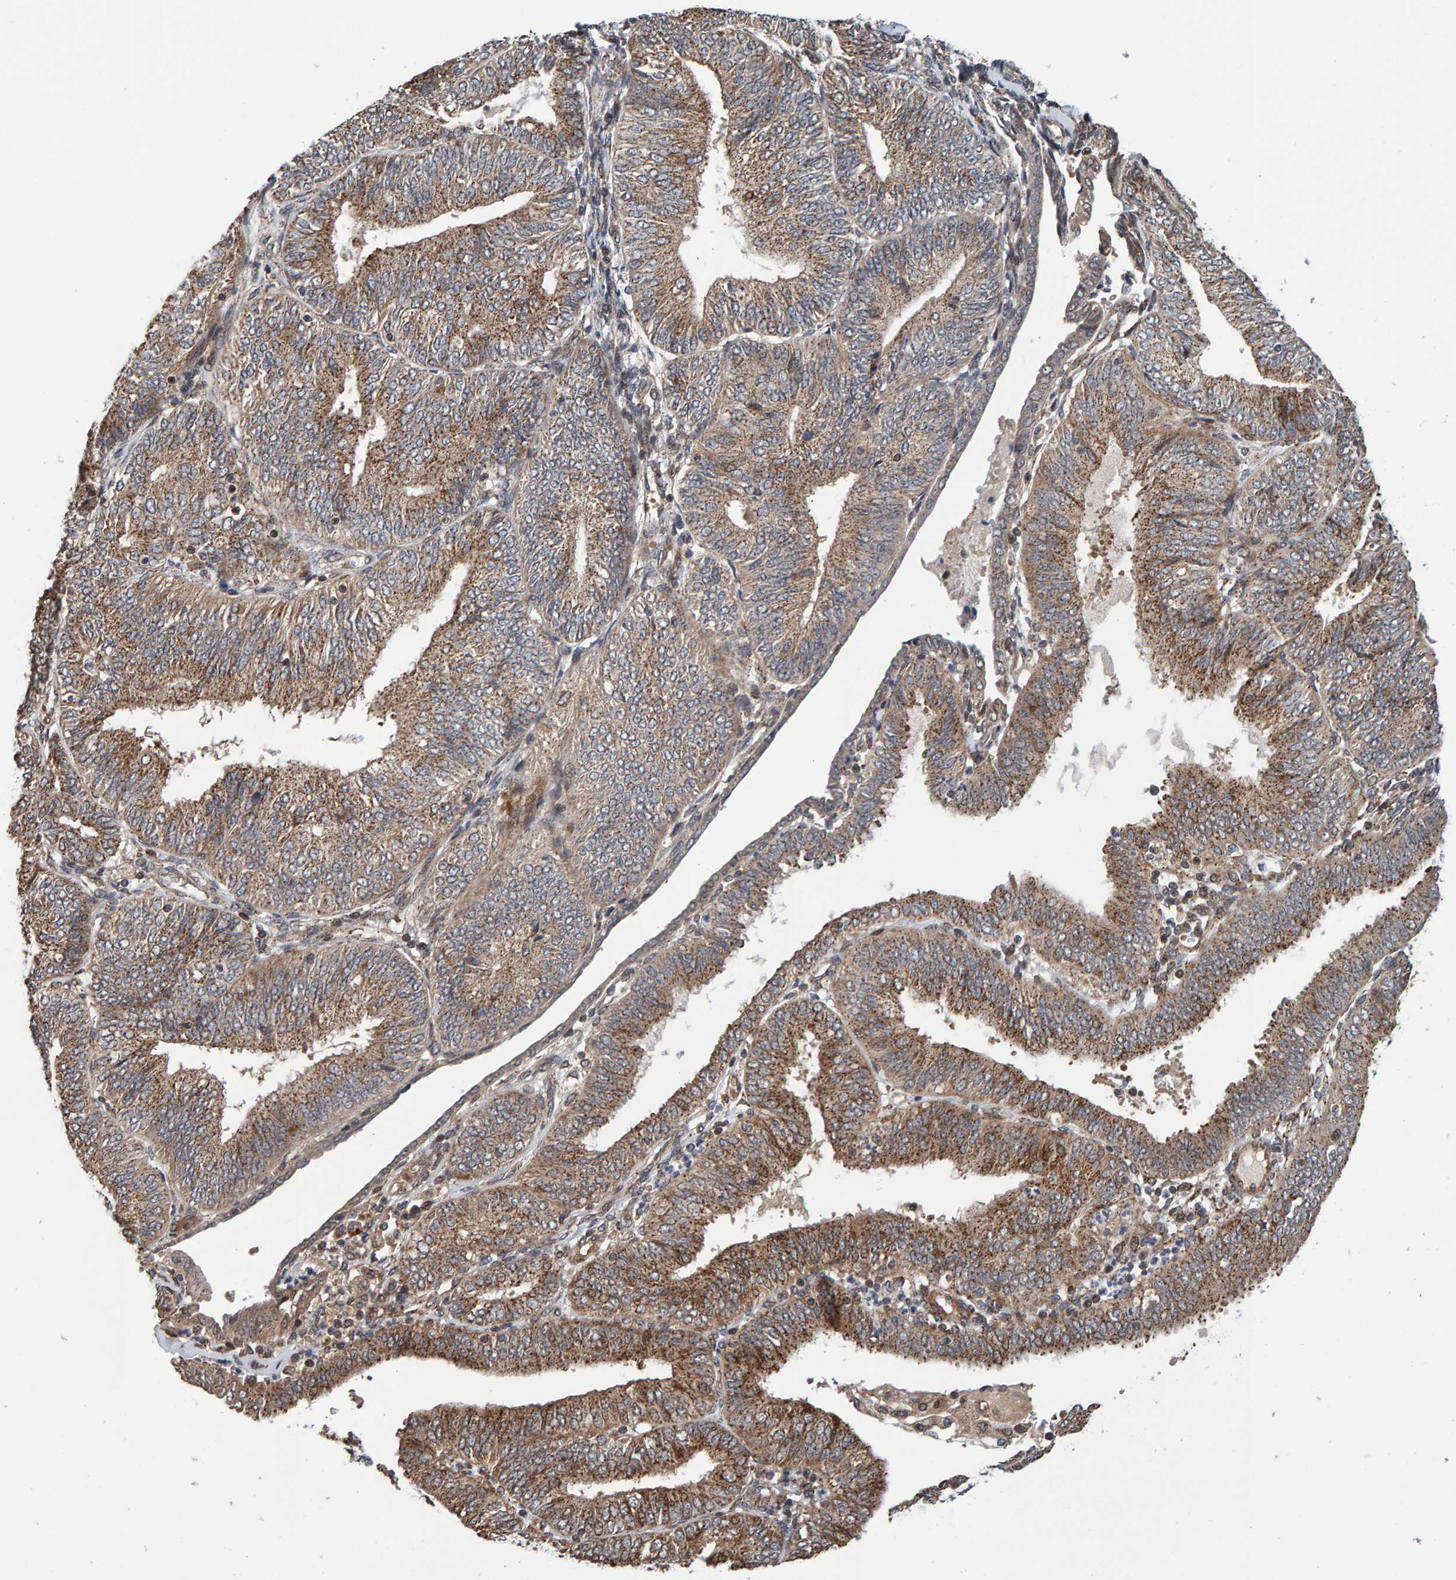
{"staining": {"intensity": "moderate", "quantity": ">75%", "location": "cytoplasmic/membranous"}, "tissue": "endometrial cancer", "cell_type": "Tumor cells", "image_type": "cancer", "snomed": [{"axis": "morphology", "description": "Adenocarcinoma, NOS"}, {"axis": "topography", "description": "Endometrium"}], "caption": "Human adenocarcinoma (endometrial) stained with a protein marker shows moderate staining in tumor cells.", "gene": "CCDC25", "patient": {"sex": "female", "age": 58}}